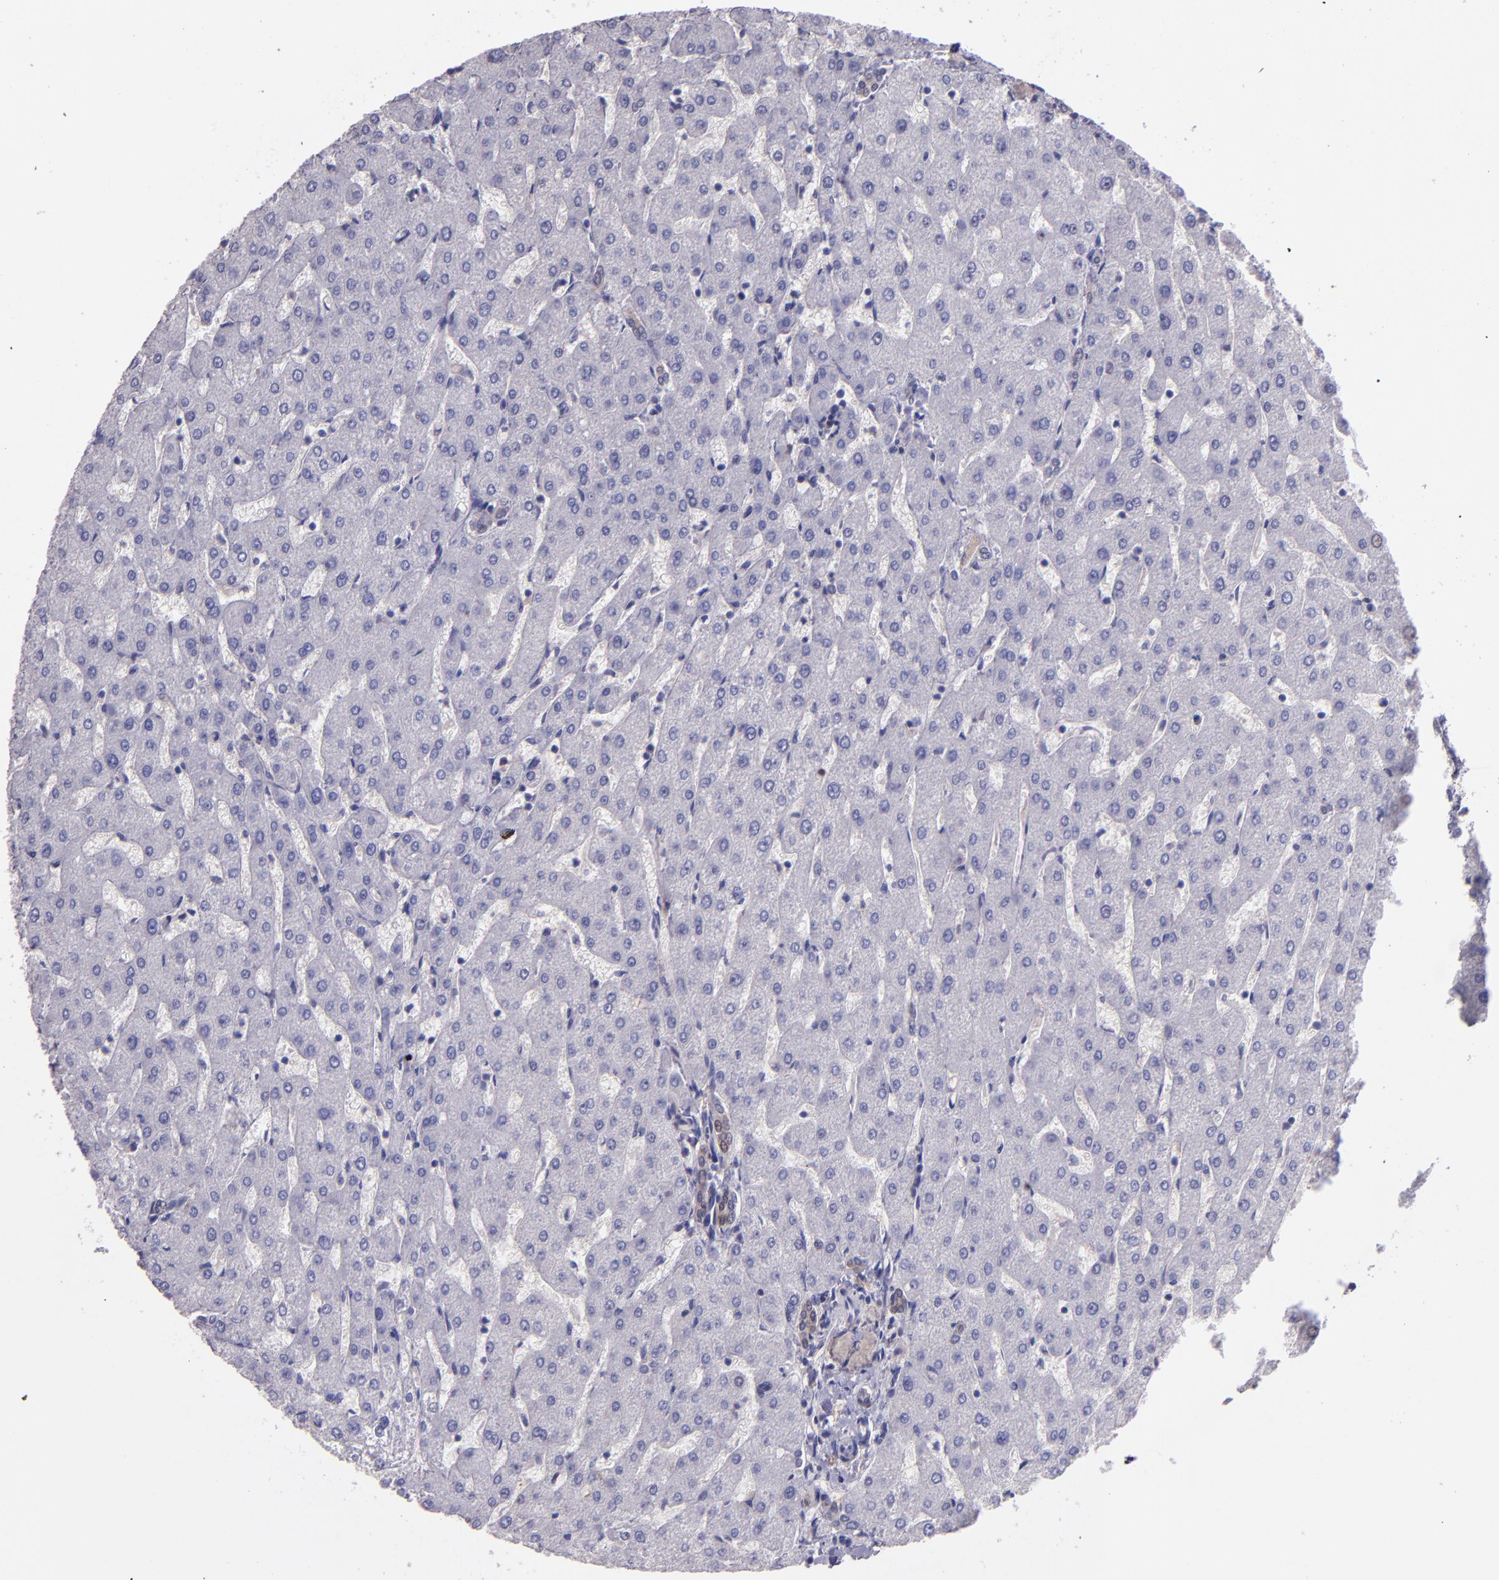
{"staining": {"intensity": "moderate", "quantity": ">75%", "location": "cytoplasmic/membranous"}, "tissue": "liver", "cell_type": "Cholangiocytes", "image_type": "normal", "snomed": [{"axis": "morphology", "description": "Normal tissue, NOS"}, {"axis": "topography", "description": "Liver"}], "caption": "High-power microscopy captured an immunohistochemistry (IHC) micrograph of unremarkable liver, revealing moderate cytoplasmic/membranous positivity in about >75% of cholangiocytes. Ihc stains the protein of interest in brown and the nuclei are stained blue.", "gene": "PAPPA", "patient": {"sex": "male", "age": 67}}